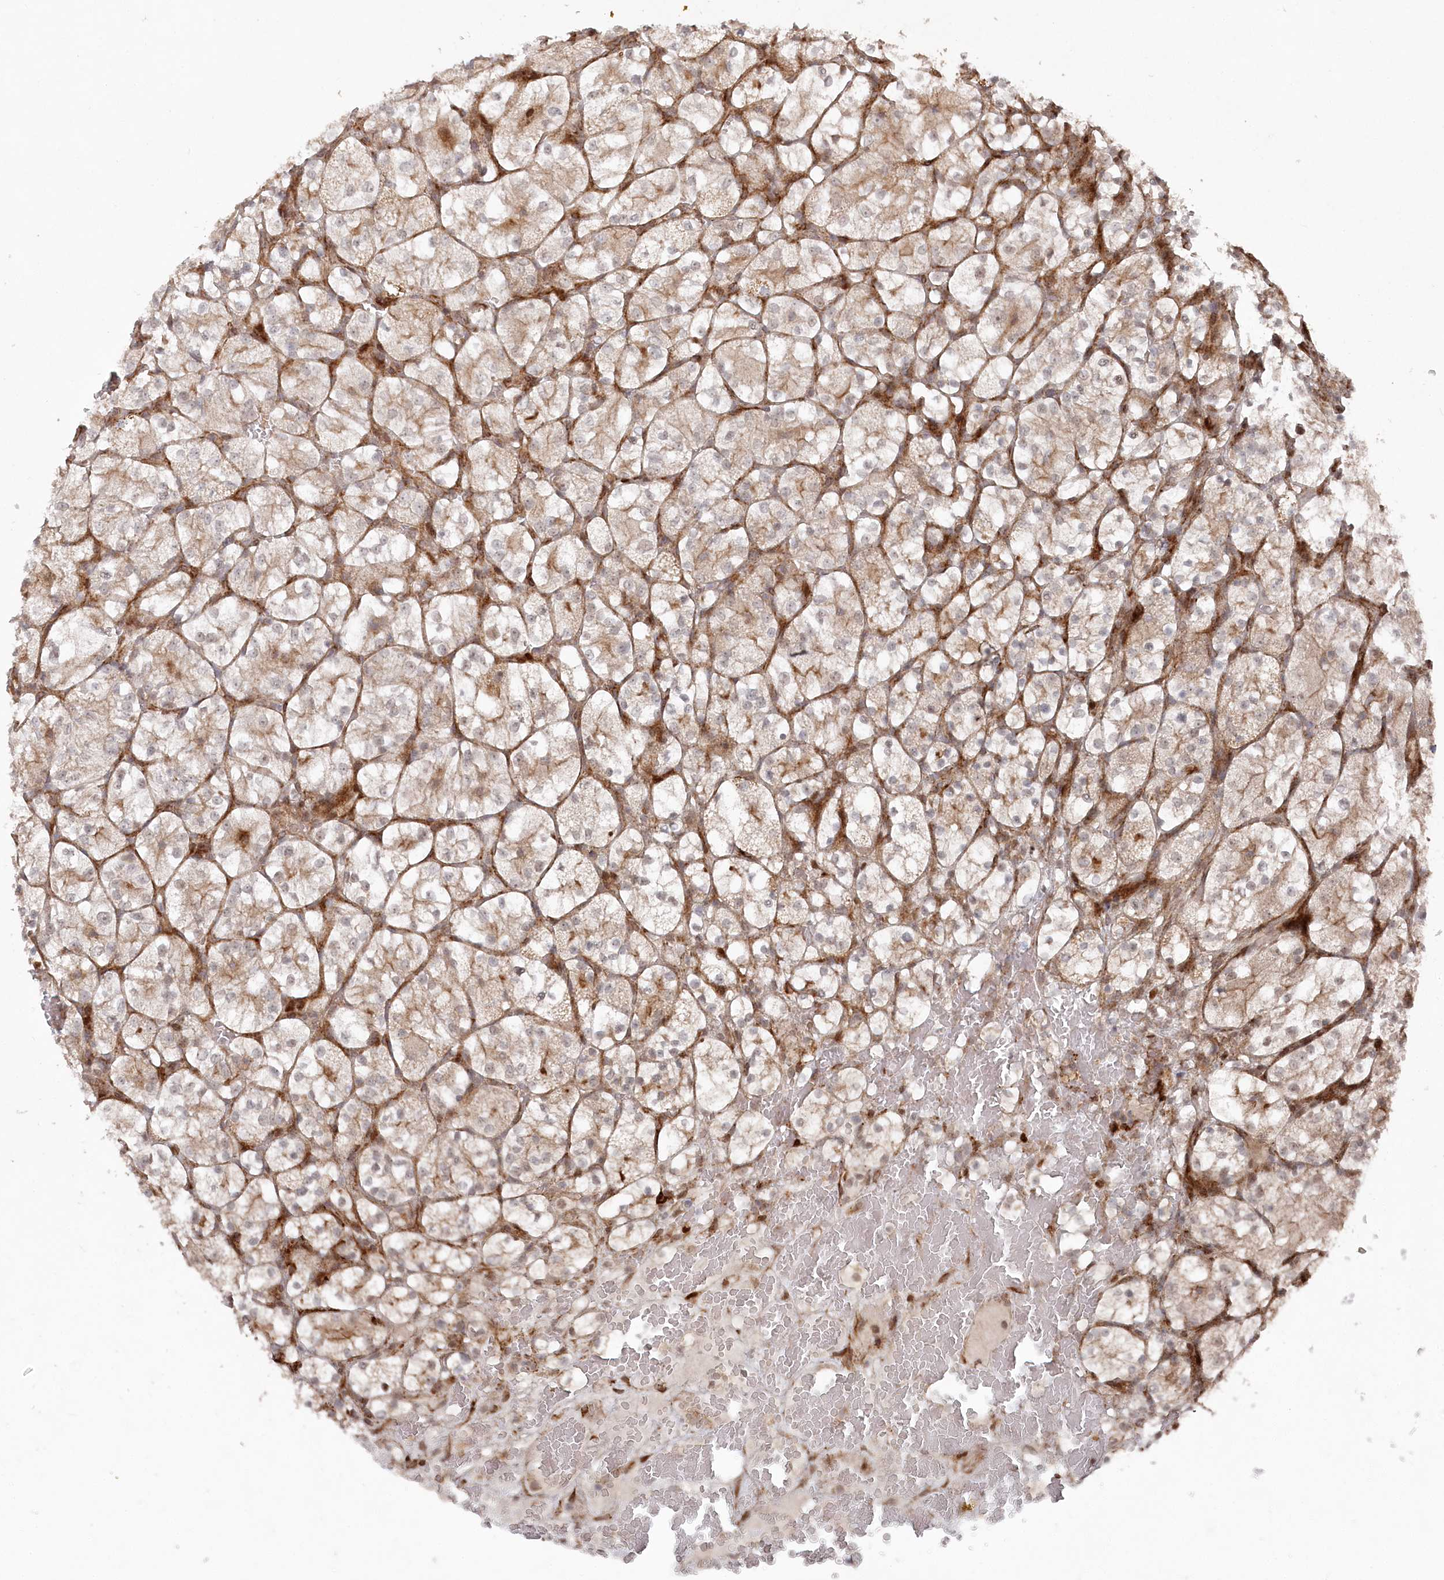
{"staining": {"intensity": "weak", "quantity": ">75%", "location": "cytoplasmic/membranous"}, "tissue": "renal cancer", "cell_type": "Tumor cells", "image_type": "cancer", "snomed": [{"axis": "morphology", "description": "Adenocarcinoma, NOS"}, {"axis": "topography", "description": "Kidney"}], "caption": "The image shows a brown stain indicating the presence of a protein in the cytoplasmic/membranous of tumor cells in renal cancer (adenocarcinoma).", "gene": "POLR3A", "patient": {"sex": "female", "age": 69}}